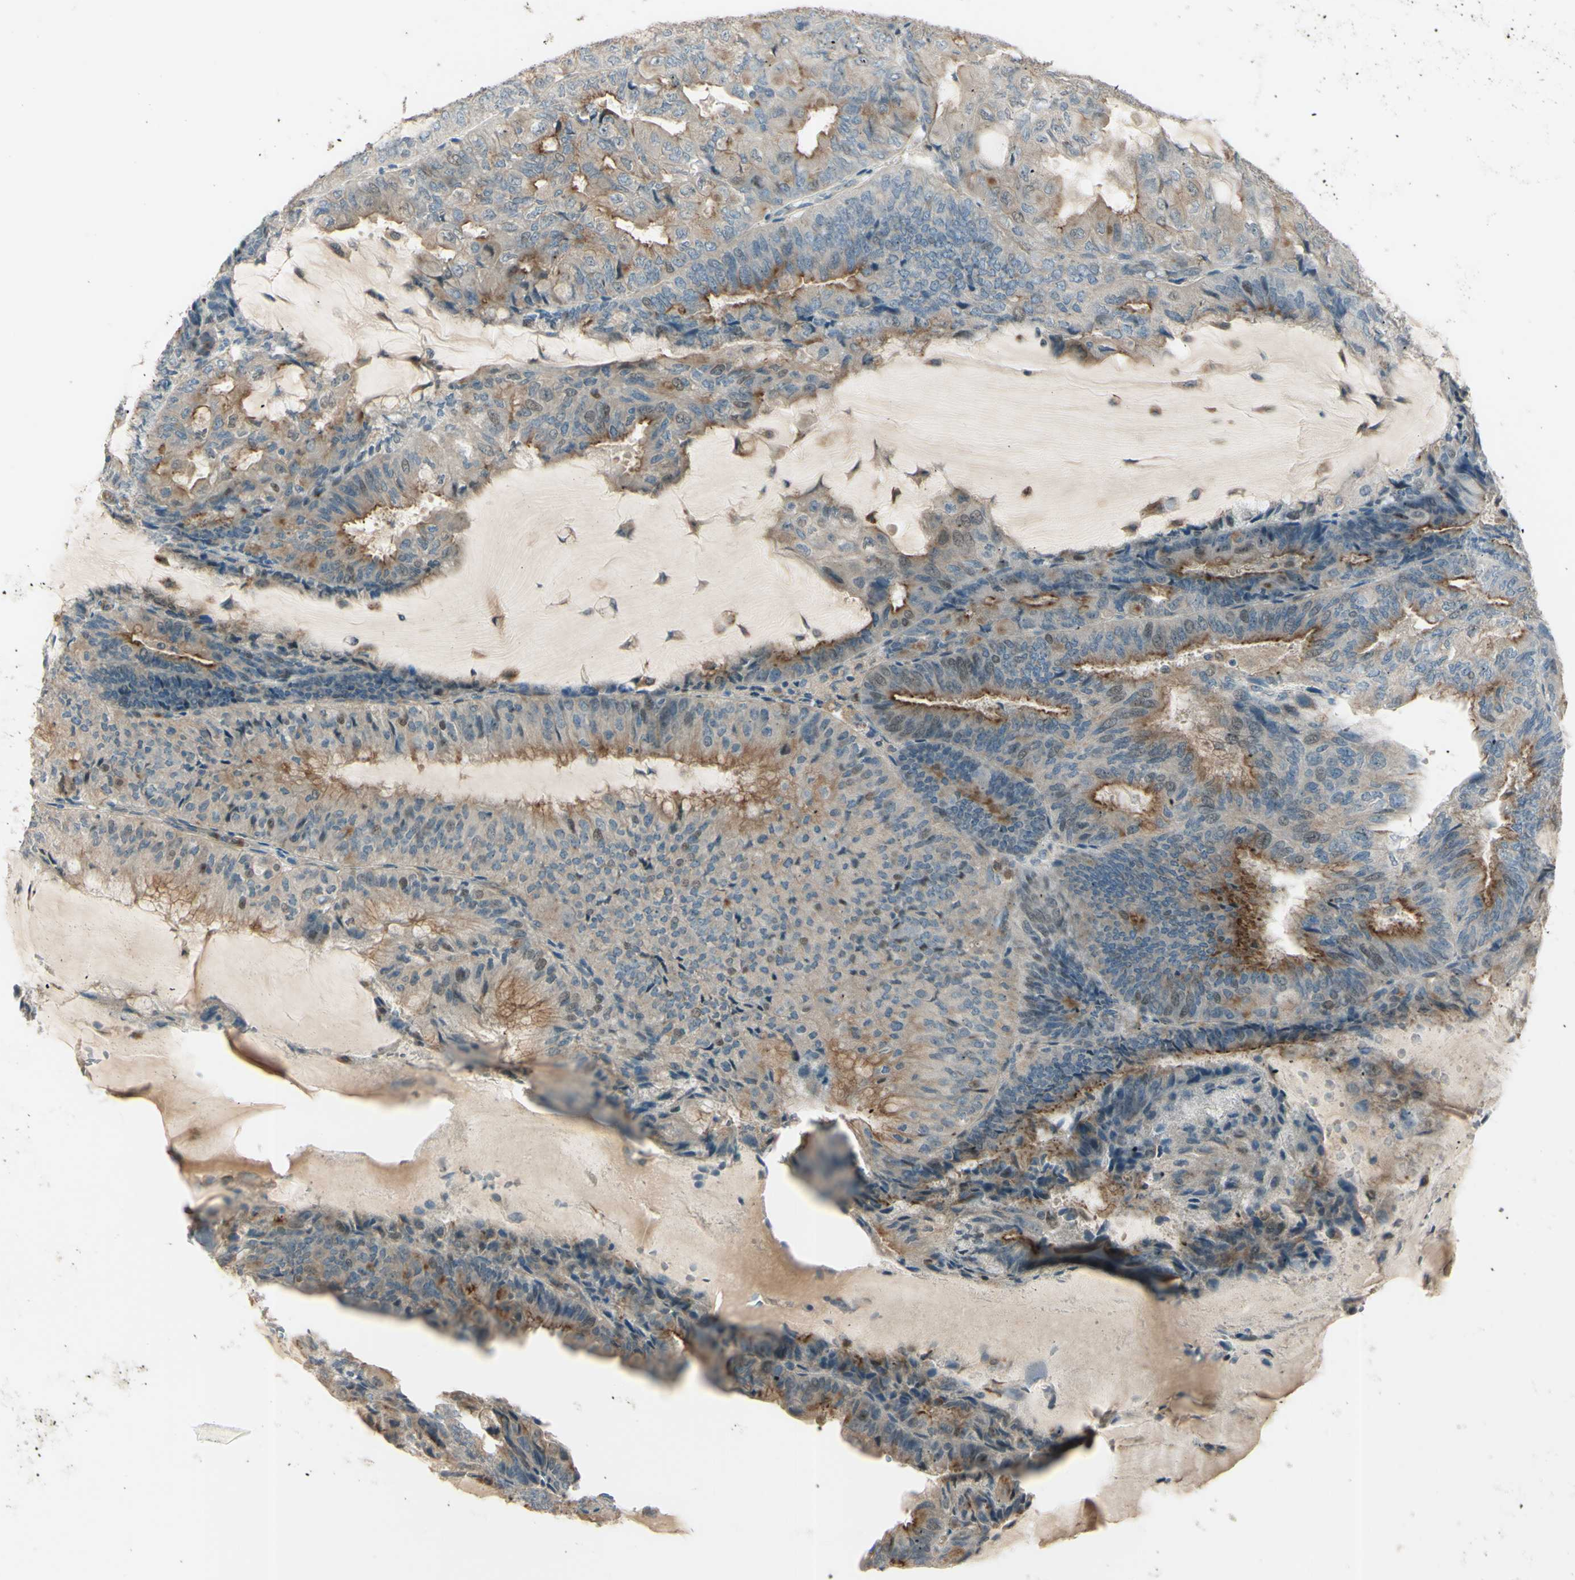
{"staining": {"intensity": "moderate", "quantity": "25%-75%", "location": "cytoplasmic/membranous"}, "tissue": "endometrial cancer", "cell_type": "Tumor cells", "image_type": "cancer", "snomed": [{"axis": "morphology", "description": "Adenocarcinoma, NOS"}, {"axis": "topography", "description": "Endometrium"}], "caption": "Protein expression by immunohistochemistry (IHC) shows moderate cytoplasmic/membranous expression in about 25%-75% of tumor cells in endometrial adenocarcinoma.", "gene": "LMTK2", "patient": {"sex": "female", "age": 81}}